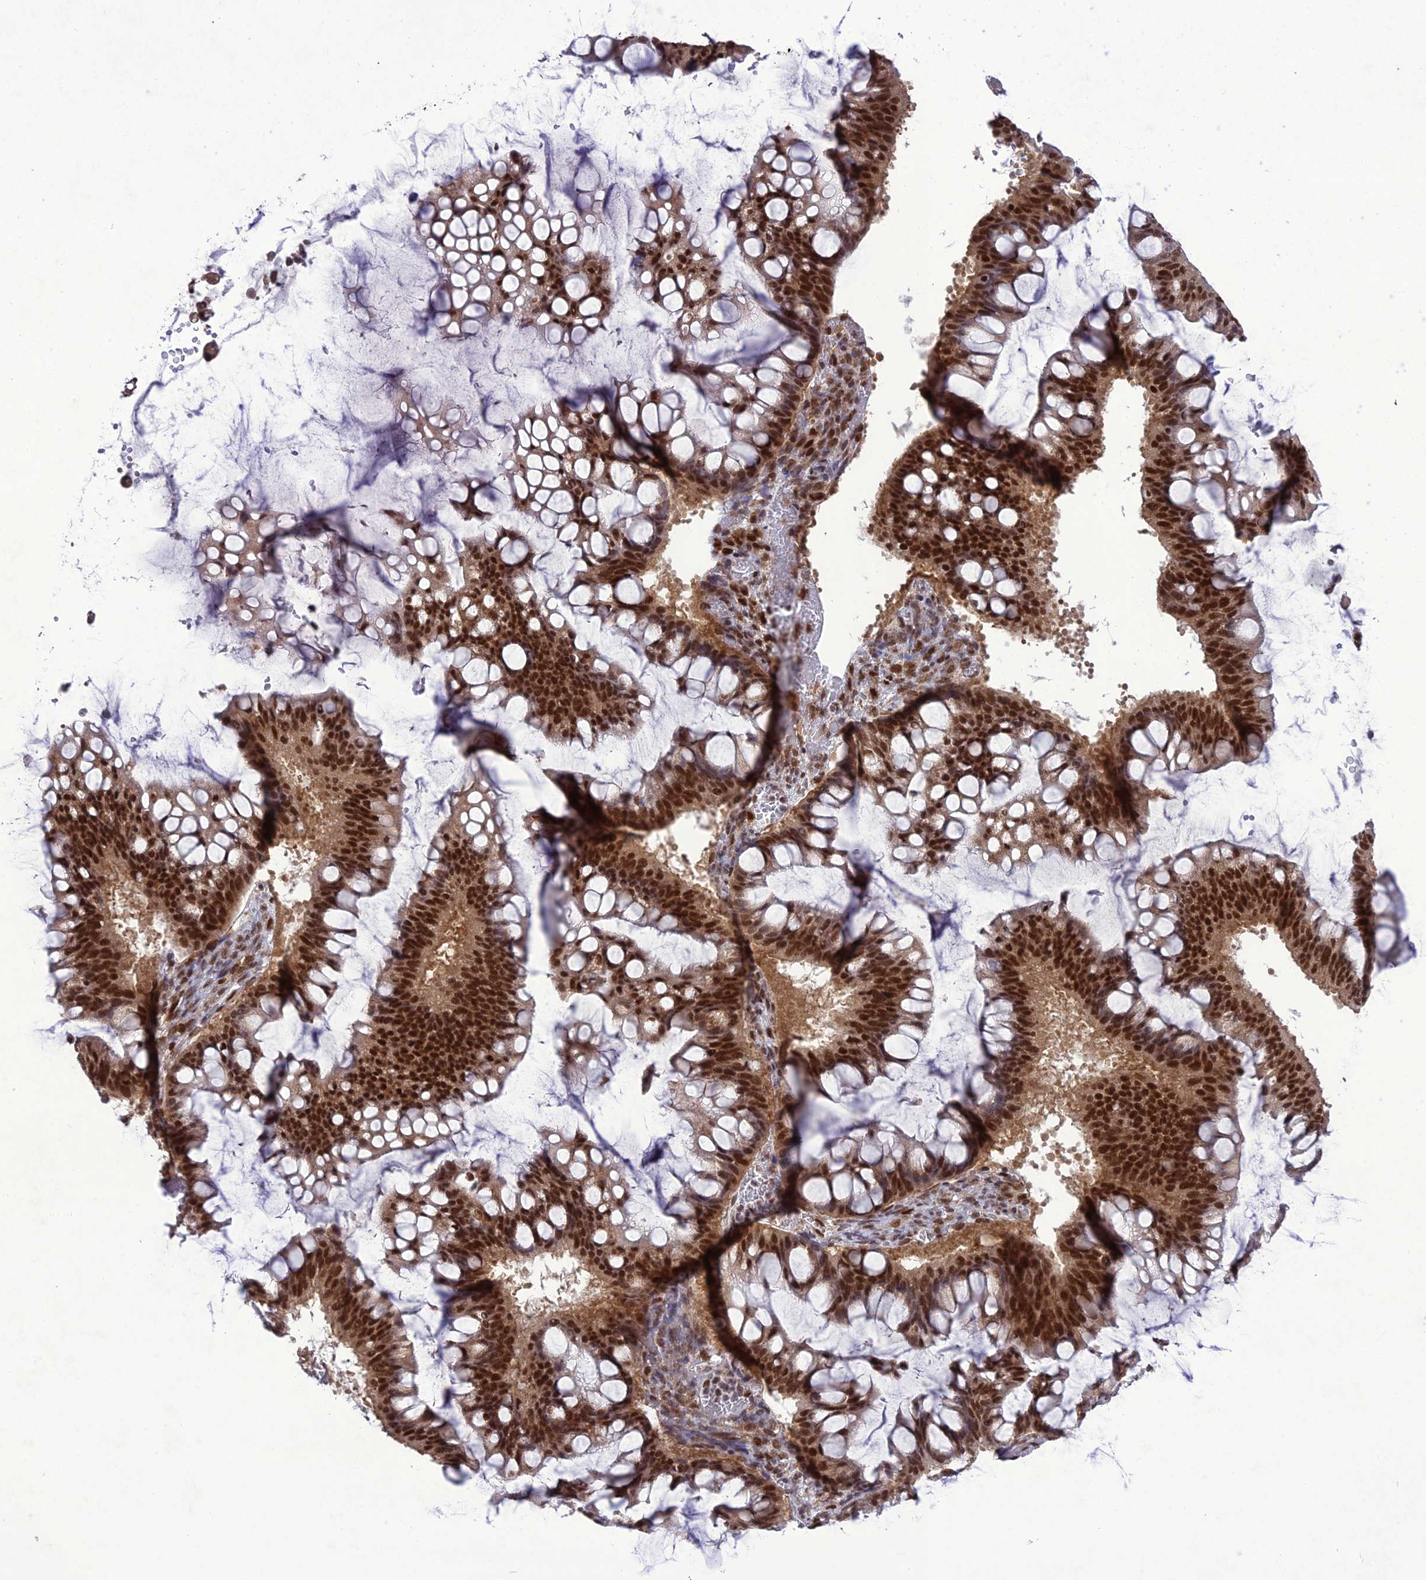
{"staining": {"intensity": "strong", "quantity": ">75%", "location": "nuclear"}, "tissue": "ovarian cancer", "cell_type": "Tumor cells", "image_type": "cancer", "snomed": [{"axis": "morphology", "description": "Cystadenocarcinoma, mucinous, NOS"}, {"axis": "topography", "description": "Ovary"}], "caption": "The image shows immunohistochemical staining of mucinous cystadenocarcinoma (ovarian). There is strong nuclear positivity is present in approximately >75% of tumor cells.", "gene": "DDX1", "patient": {"sex": "female", "age": 73}}